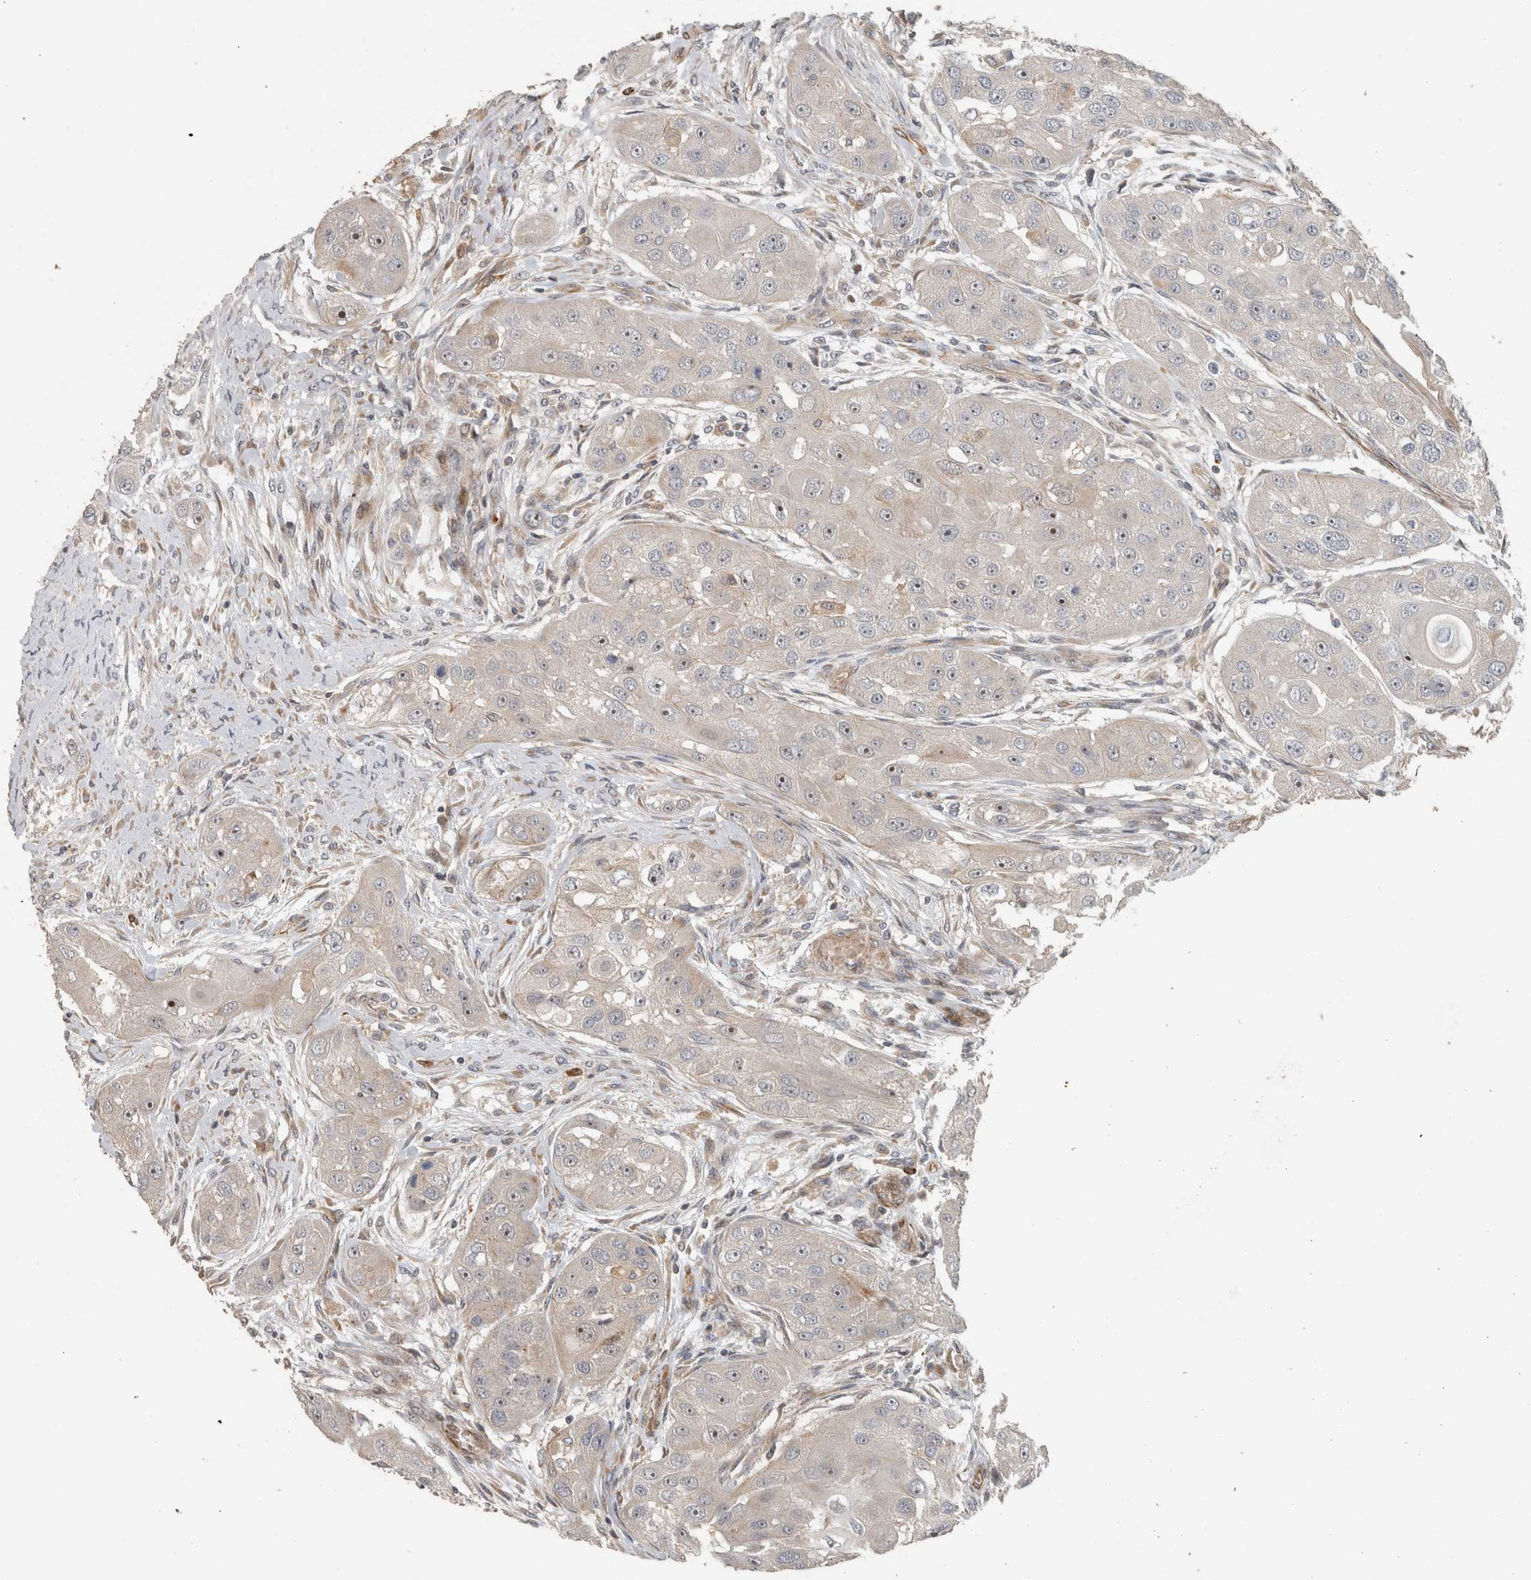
{"staining": {"intensity": "negative", "quantity": "none", "location": "none"}, "tissue": "head and neck cancer", "cell_type": "Tumor cells", "image_type": "cancer", "snomed": [{"axis": "morphology", "description": "Normal tissue, NOS"}, {"axis": "morphology", "description": "Squamous cell carcinoma, NOS"}, {"axis": "topography", "description": "Skeletal muscle"}, {"axis": "topography", "description": "Head-Neck"}], "caption": "The immunohistochemistry (IHC) photomicrograph has no significant positivity in tumor cells of head and neck squamous cell carcinoma tissue.", "gene": "SIPA1L2", "patient": {"sex": "male", "age": 51}}